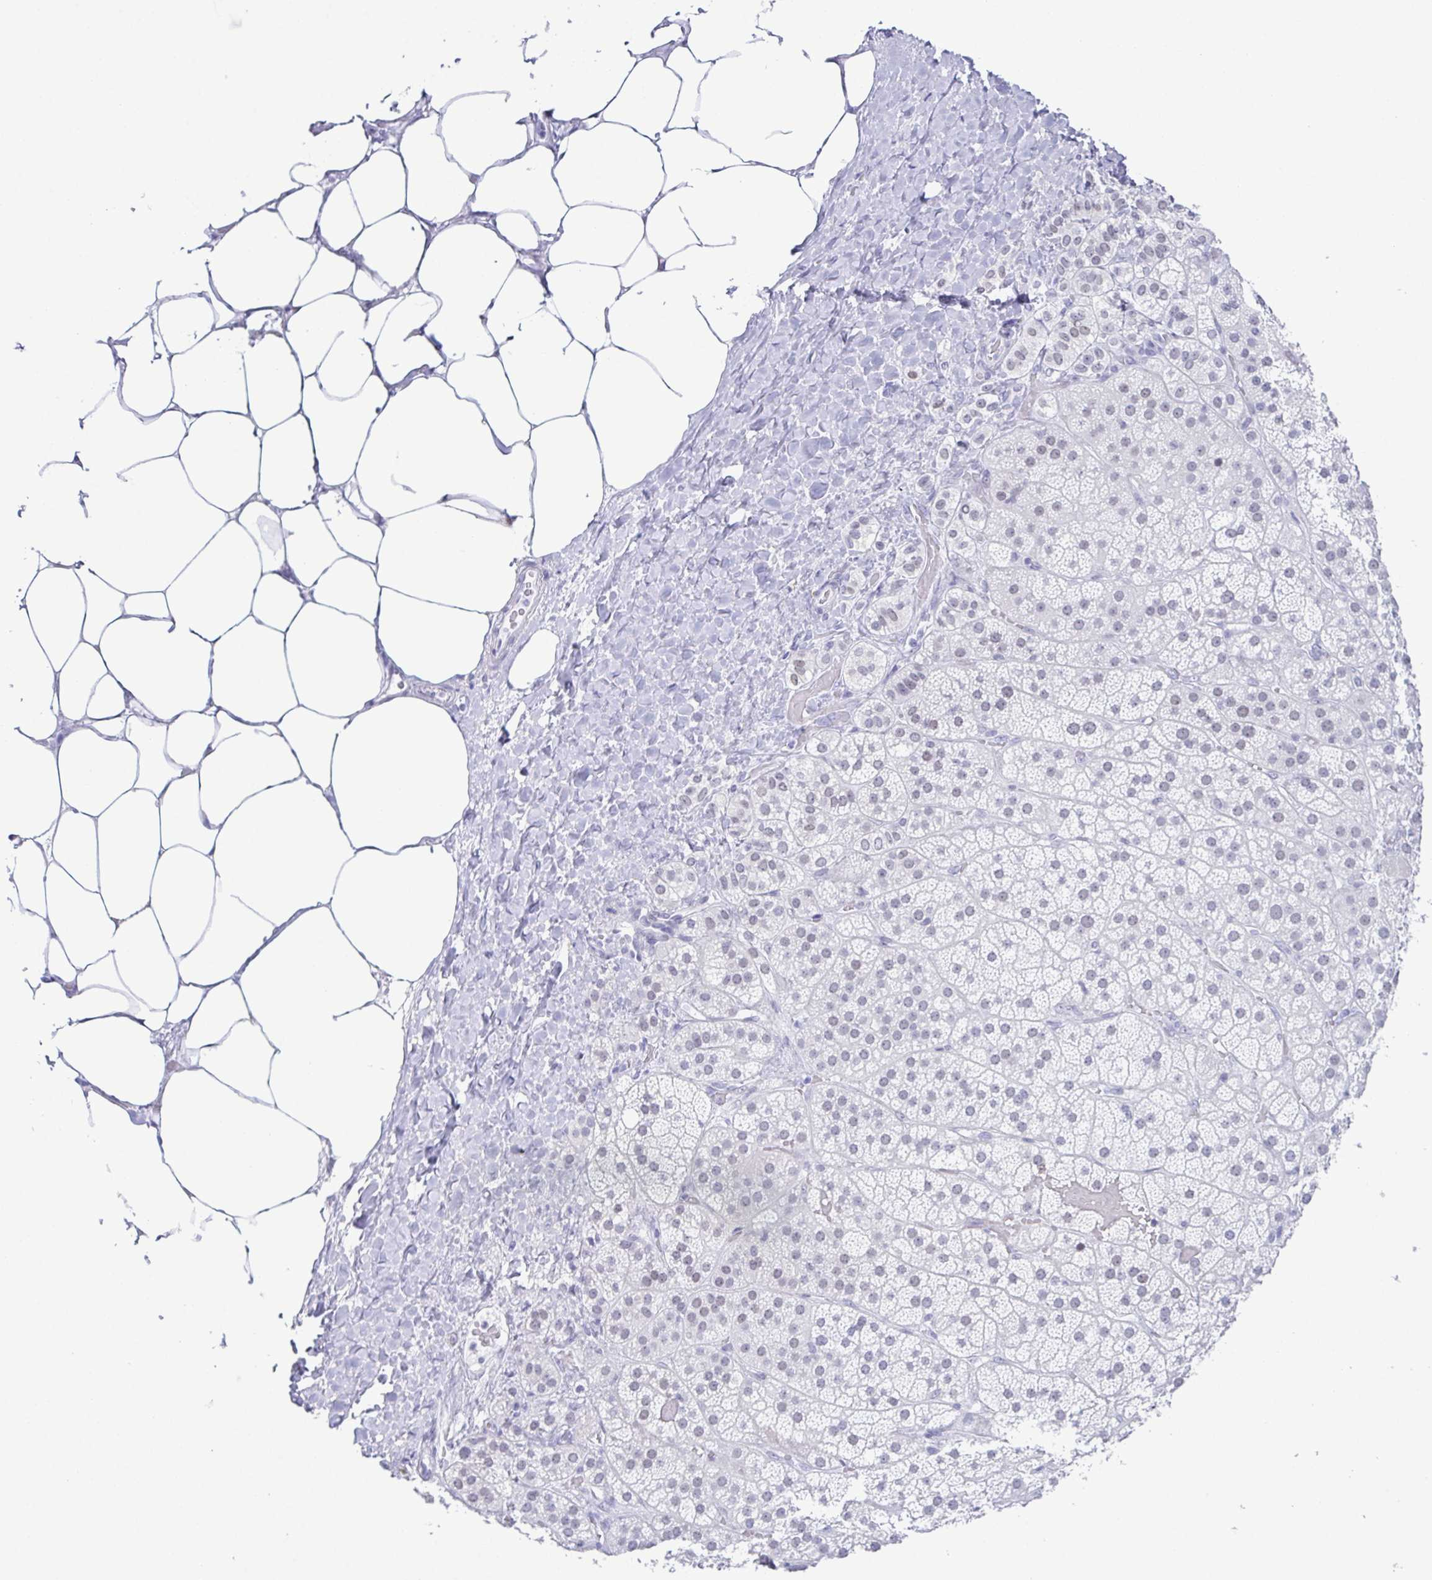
{"staining": {"intensity": "weak", "quantity": "25%-75%", "location": "nuclear"}, "tissue": "adrenal gland", "cell_type": "Glandular cells", "image_type": "normal", "snomed": [{"axis": "morphology", "description": "Normal tissue, NOS"}, {"axis": "topography", "description": "Adrenal gland"}], "caption": "Benign adrenal gland shows weak nuclear positivity in approximately 25%-75% of glandular cells, visualized by immunohistochemistry. The staining was performed using DAB (3,3'-diaminobenzidine), with brown indicating positive protein expression. Nuclei are stained blue with hematoxylin.", "gene": "SUGP2", "patient": {"sex": "male", "age": 57}}